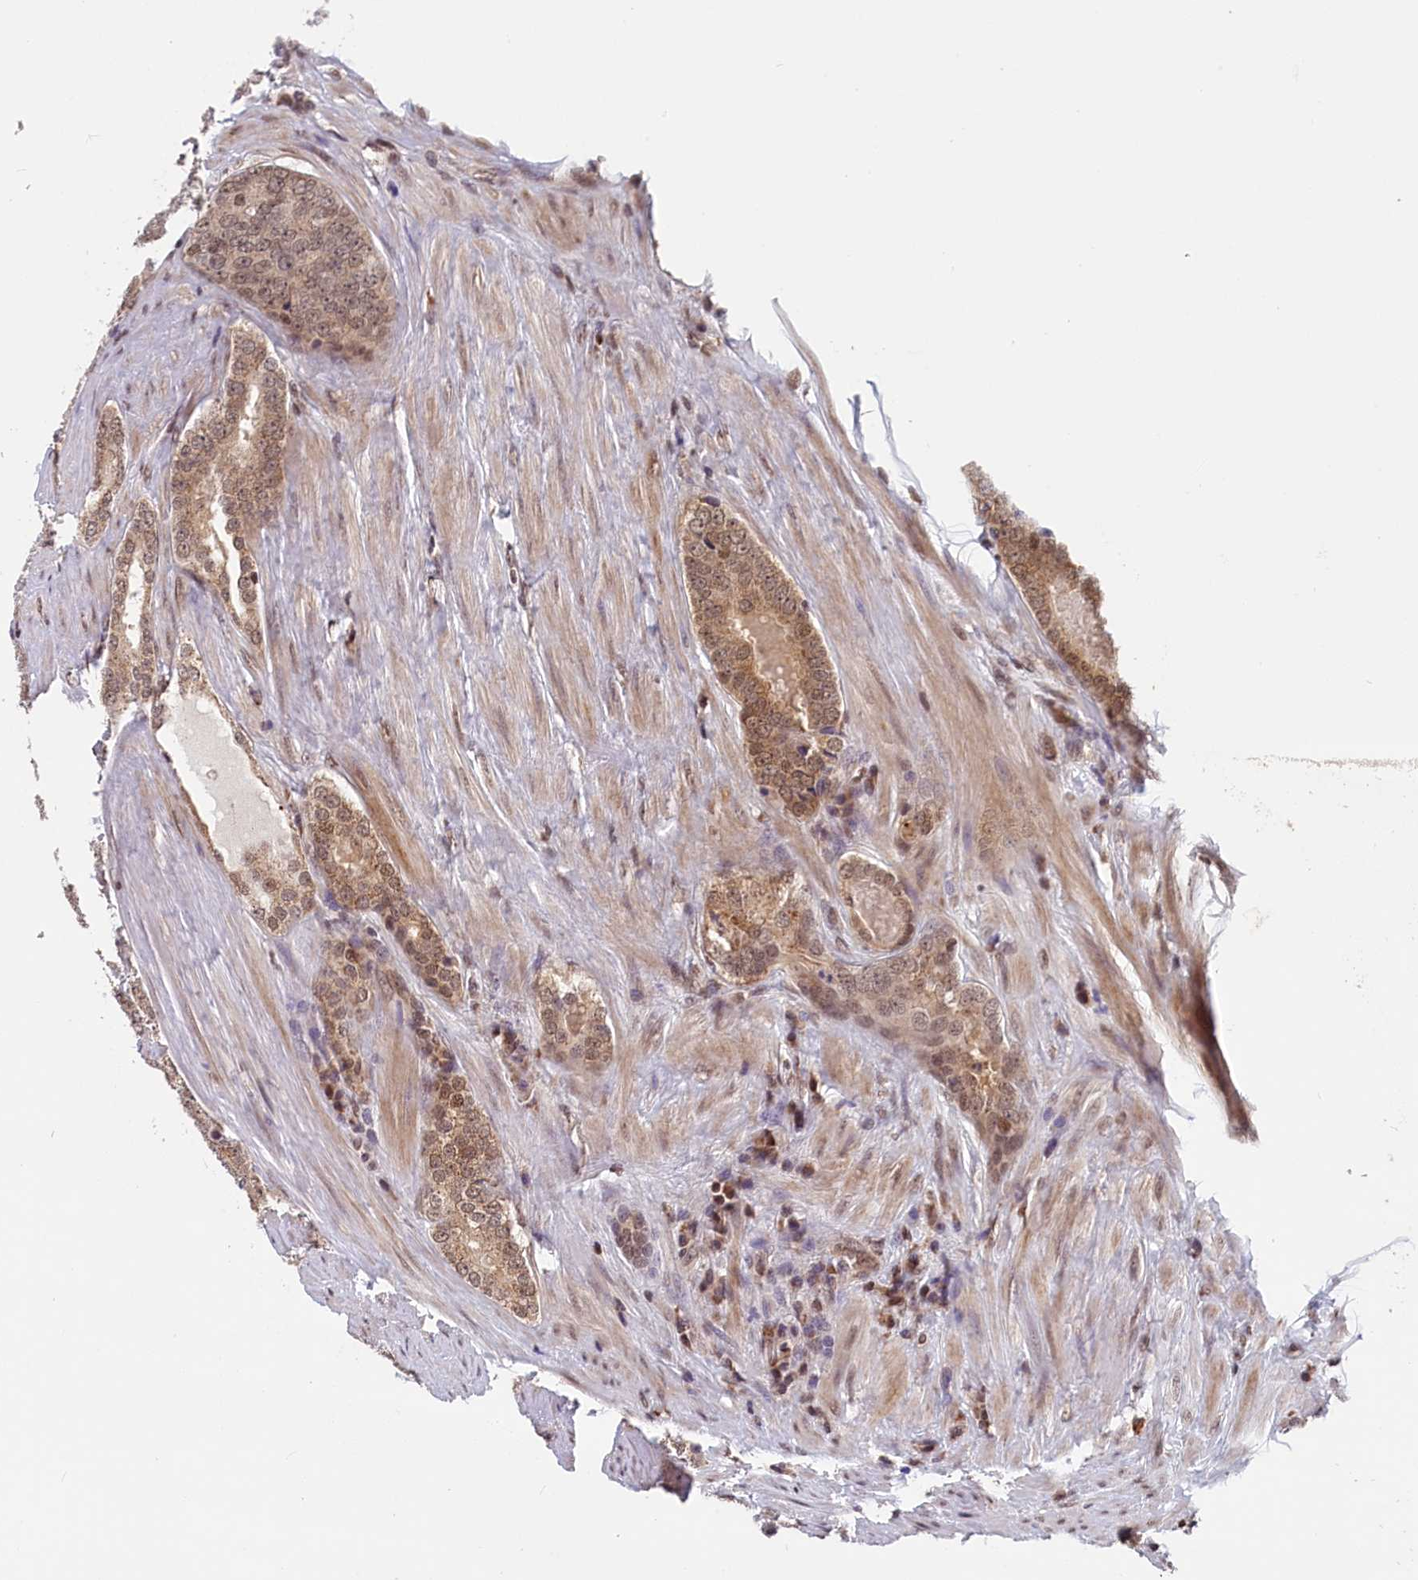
{"staining": {"intensity": "moderate", "quantity": "25%-75%", "location": "cytoplasmic/membranous,nuclear"}, "tissue": "prostate cancer", "cell_type": "Tumor cells", "image_type": "cancer", "snomed": [{"axis": "morphology", "description": "Adenocarcinoma, Low grade"}, {"axis": "topography", "description": "Prostate"}], "caption": "The histopathology image demonstrates staining of prostate cancer (low-grade adenocarcinoma), revealing moderate cytoplasmic/membranous and nuclear protein positivity (brown color) within tumor cells.", "gene": "KCNK6", "patient": {"sex": "male", "age": 68}}